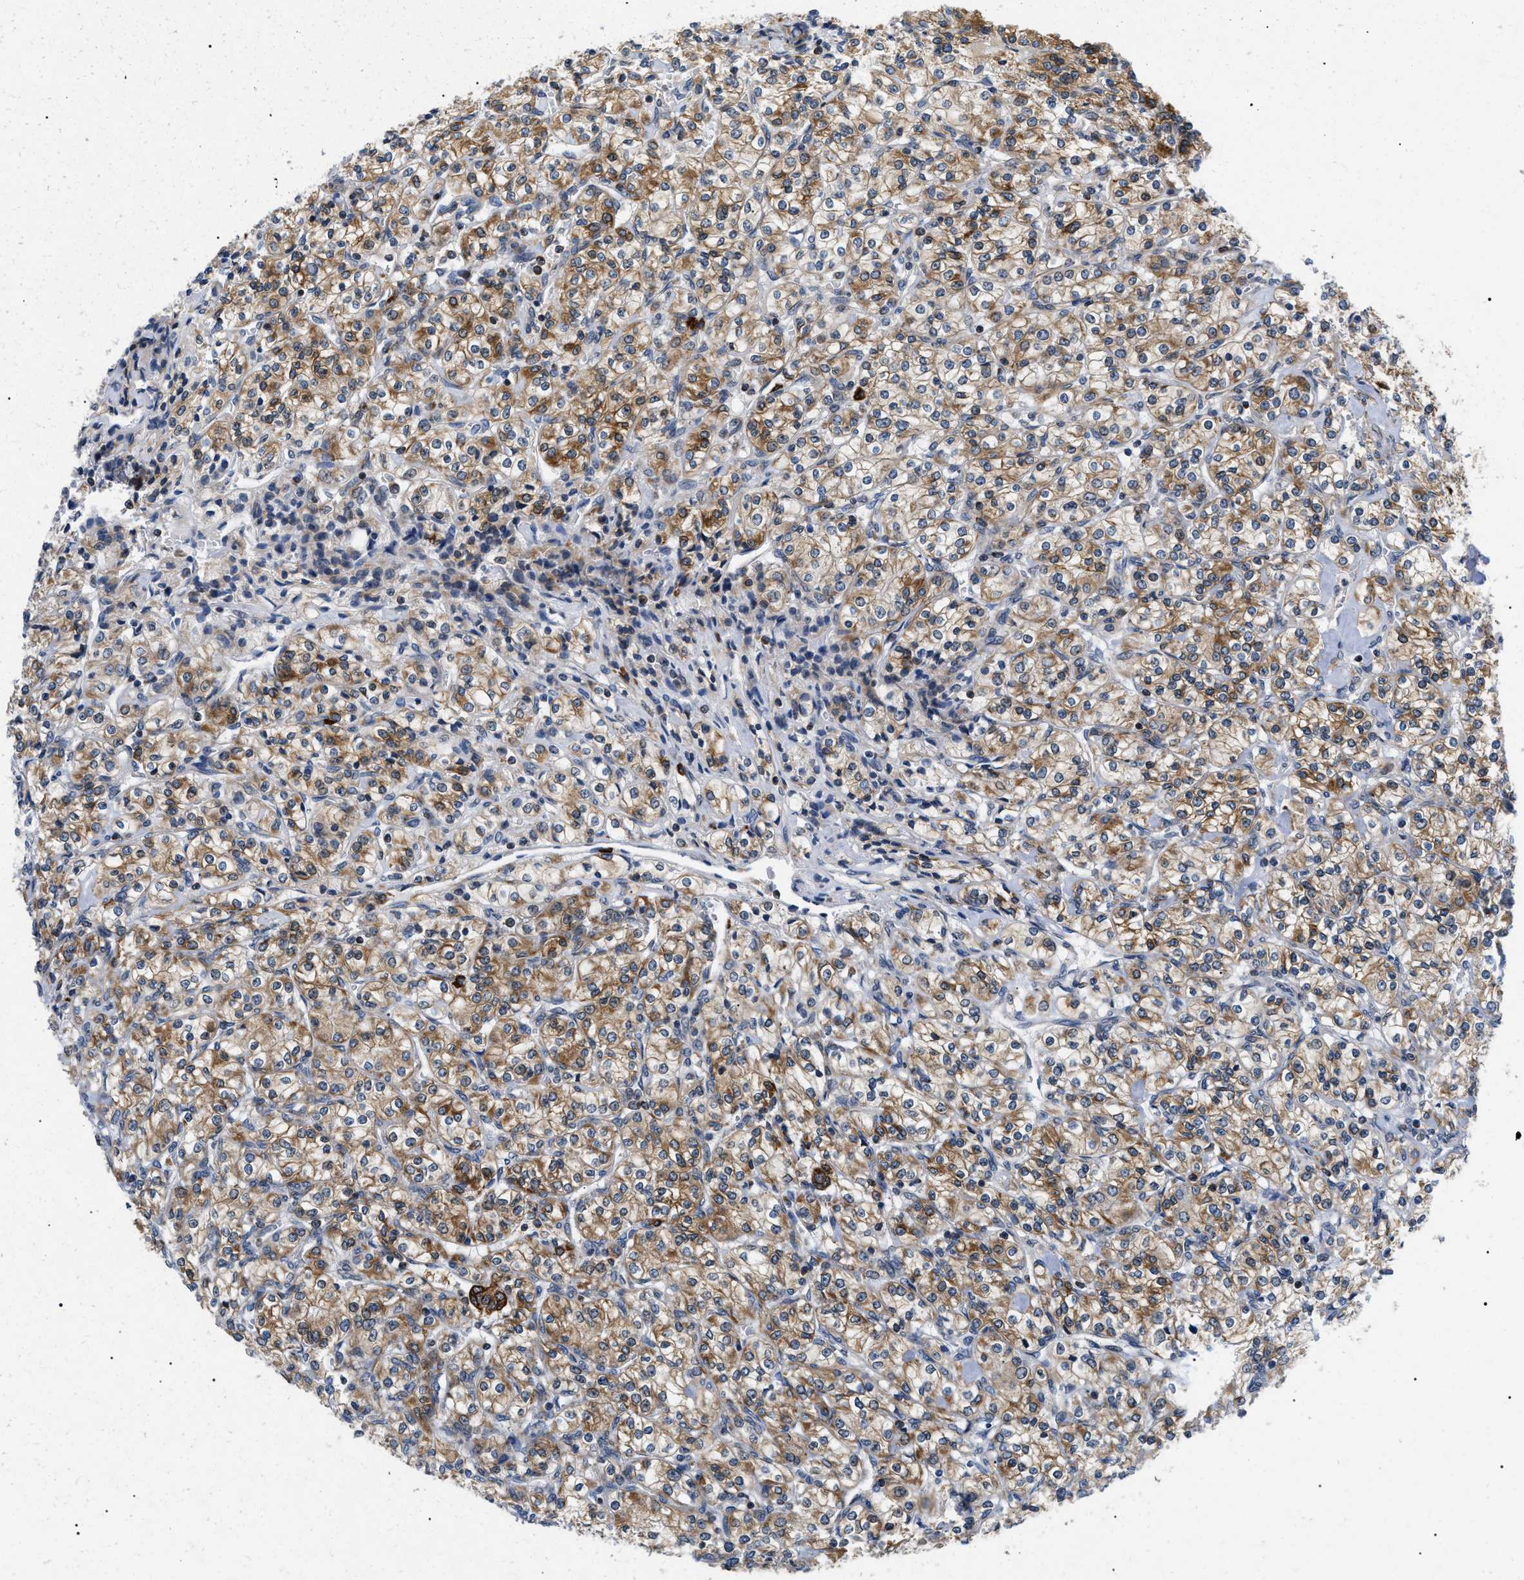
{"staining": {"intensity": "moderate", "quantity": ">75%", "location": "cytoplasmic/membranous"}, "tissue": "renal cancer", "cell_type": "Tumor cells", "image_type": "cancer", "snomed": [{"axis": "morphology", "description": "Adenocarcinoma, NOS"}, {"axis": "topography", "description": "Kidney"}], "caption": "Human renal adenocarcinoma stained with a brown dye reveals moderate cytoplasmic/membranous positive staining in approximately >75% of tumor cells.", "gene": "DERL1", "patient": {"sex": "male", "age": 77}}